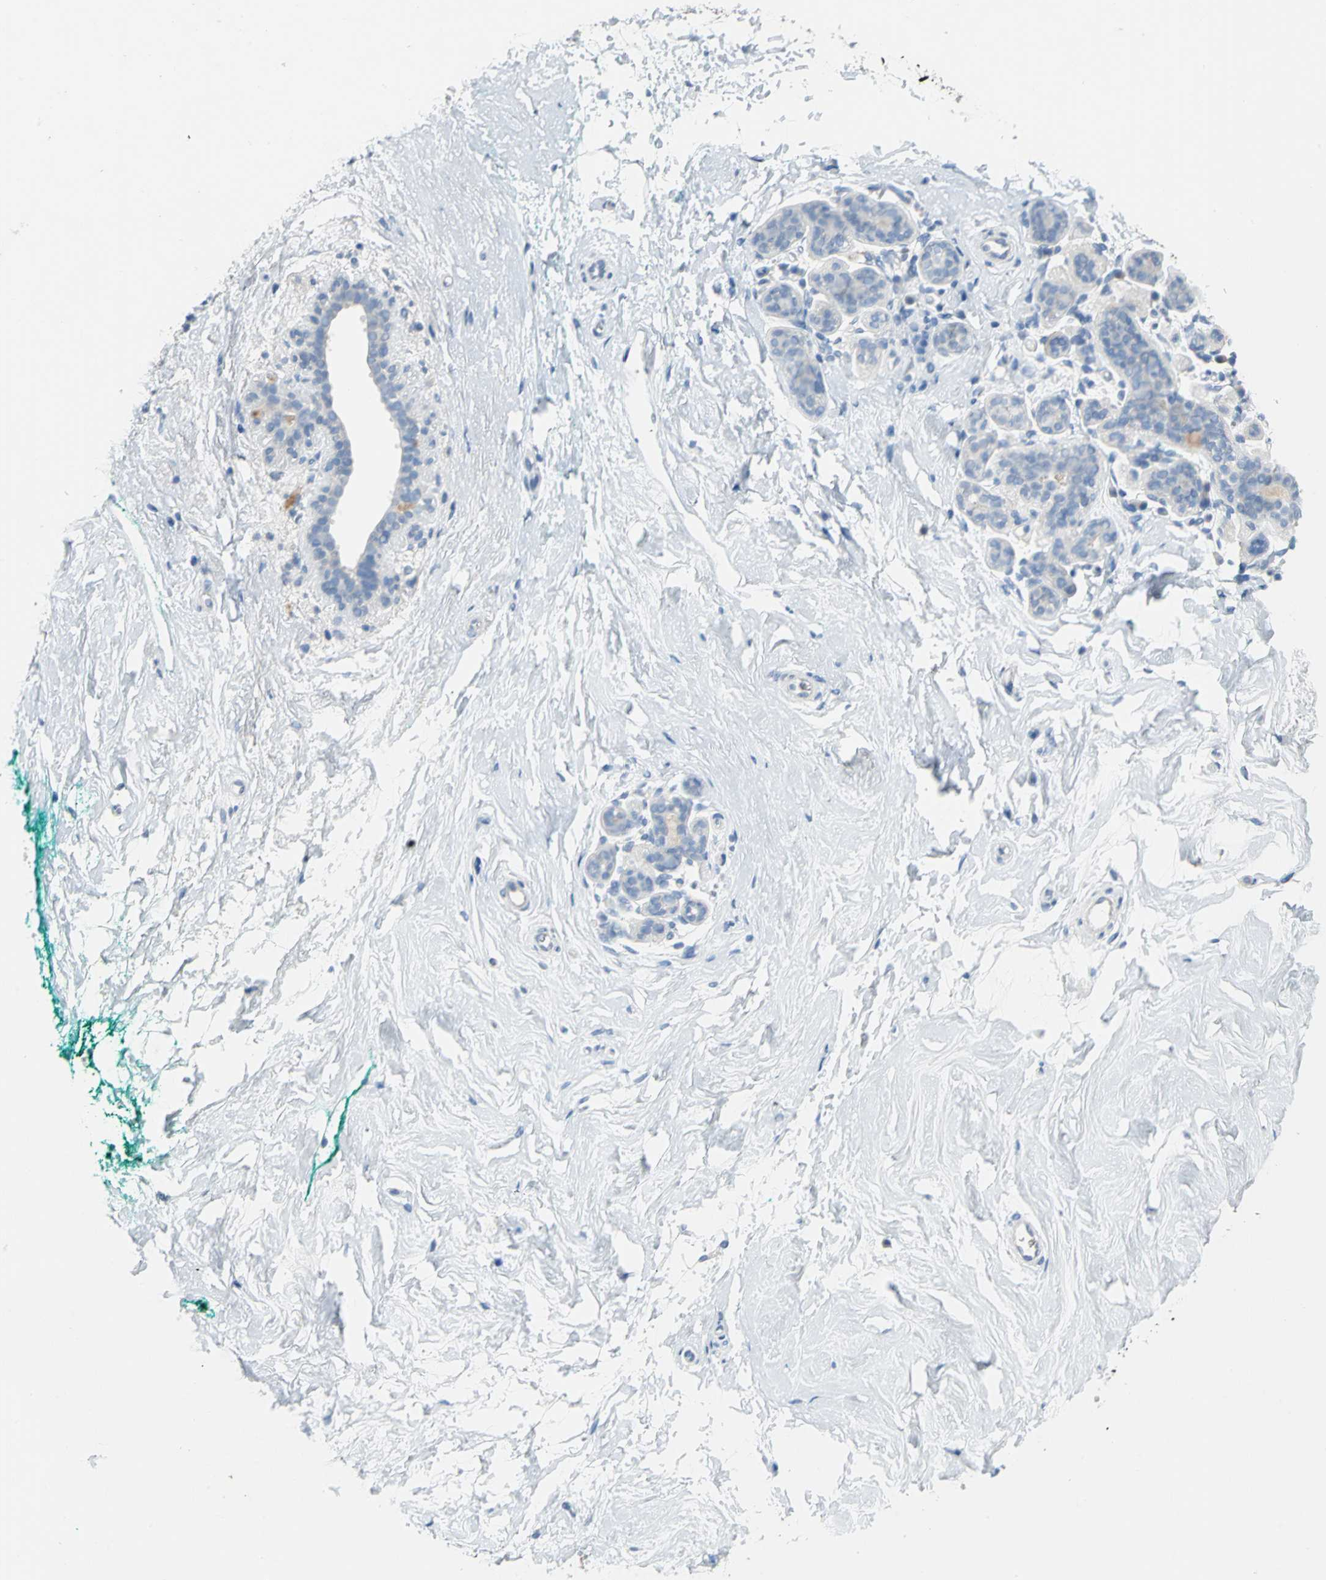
{"staining": {"intensity": "negative", "quantity": "none", "location": "none"}, "tissue": "breast", "cell_type": "Adipocytes", "image_type": "normal", "snomed": [{"axis": "morphology", "description": "Normal tissue, NOS"}, {"axis": "topography", "description": "Breast"}], "caption": "Immunohistochemistry image of unremarkable breast stained for a protein (brown), which reveals no expression in adipocytes.", "gene": "PTGDS", "patient": {"sex": "female", "age": 52}}